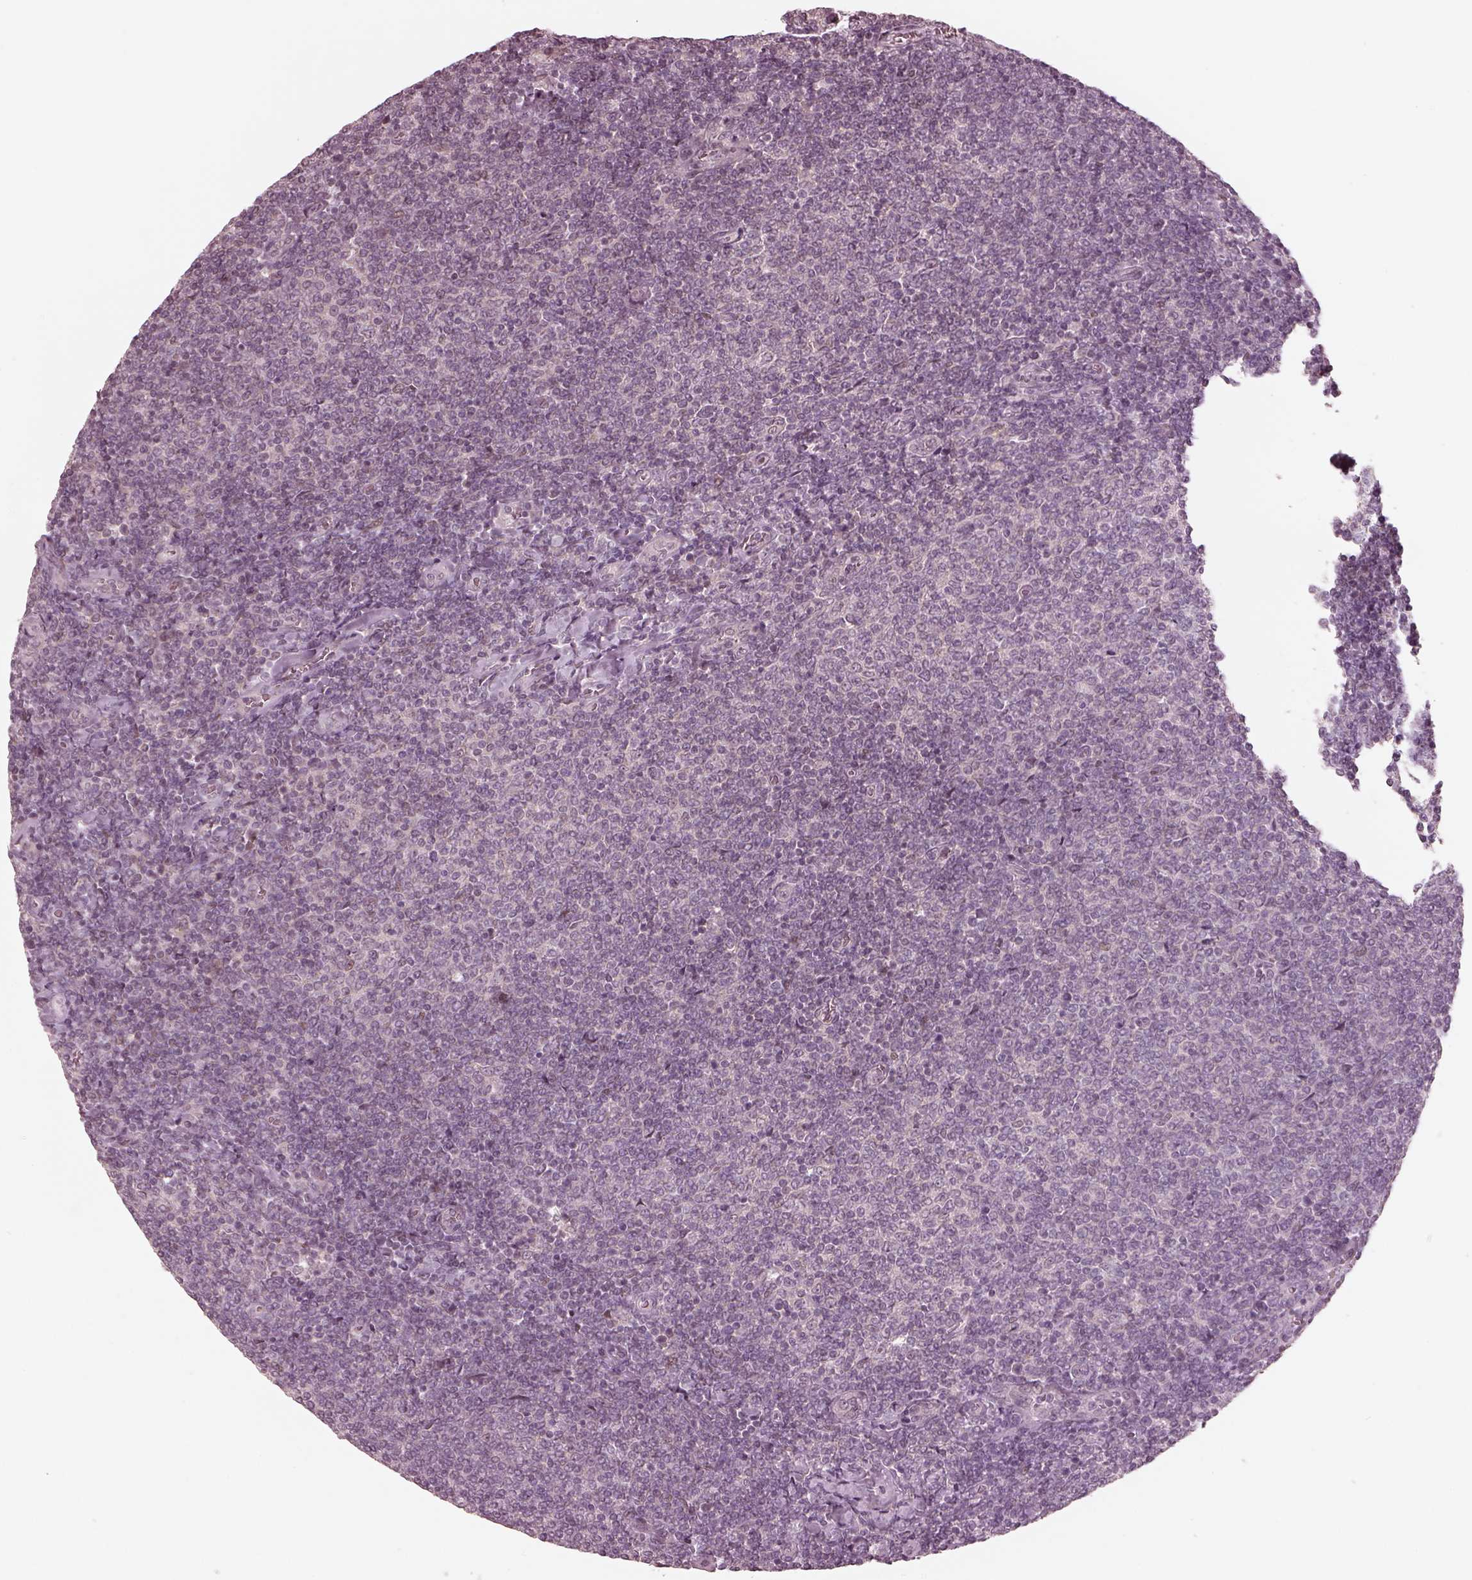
{"staining": {"intensity": "negative", "quantity": "none", "location": "none"}, "tissue": "lymphoma", "cell_type": "Tumor cells", "image_type": "cancer", "snomed": [{"axis": "morphology", "description": "Malignant lymphoma, non-Hodgkin's type, Low grade"}, {"axis": "topography", "description": "Lymph node"}], "caption": "This is an immunohistochemistry photomicrograph of human lymphoma. There is no positivity in tumor cells.", "gene": "IQCB1", "patient": {"sex": "male", "age": 52}}